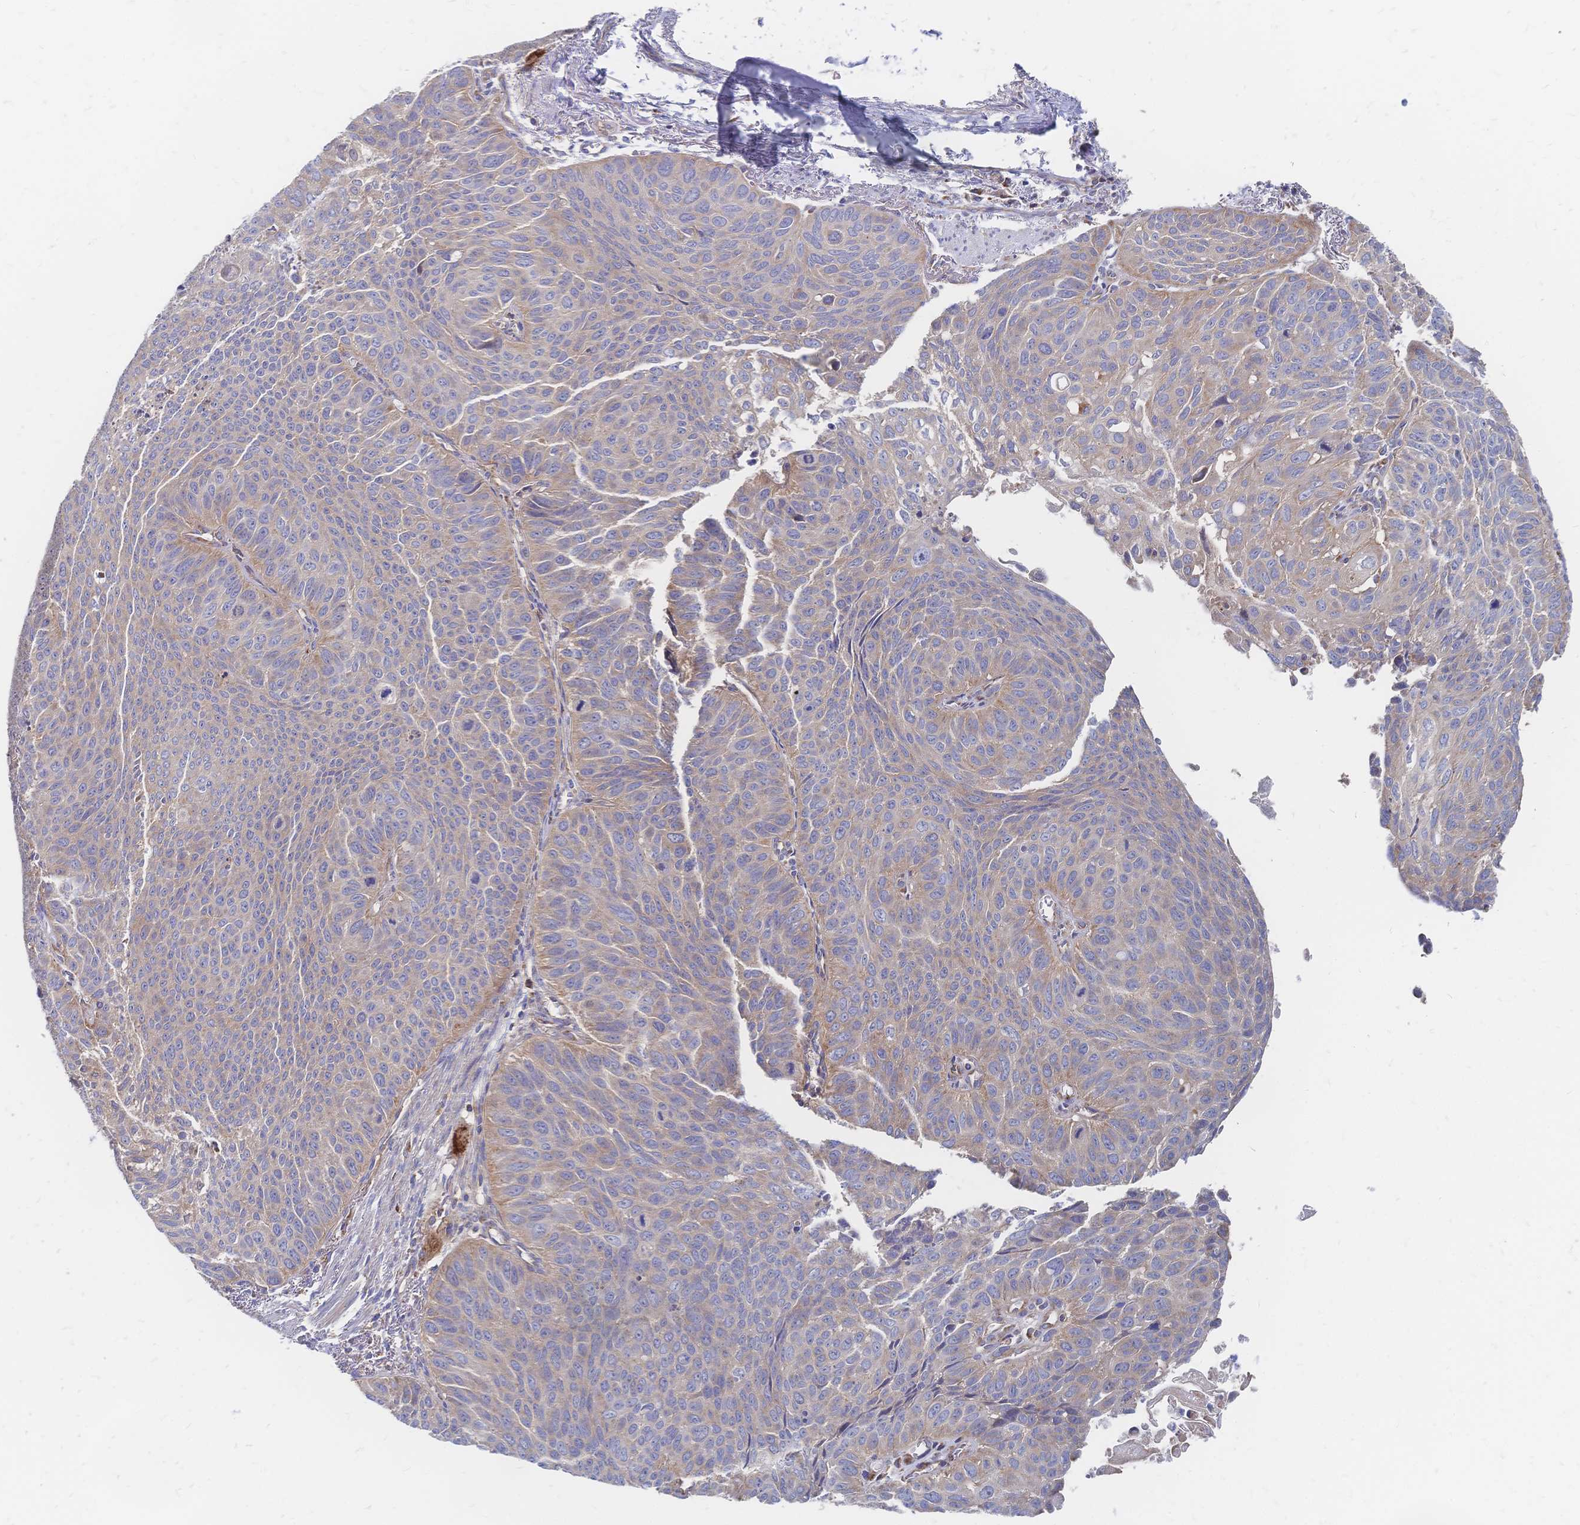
{"staining": {"intensity": "weak", "quantity": "25%-75%", "location": "cytoplasmic/membranous"}, "tissue": "lung cancer", "cell_type": "Tumor cells", "image_type": "cancer", "snomed": [{"axis": "morphology", "description": "Squamous cell carcinoma, NOS"}, {"axis": "topography", "description": "Lung"}], "caption": "Lung cancer (squamous cell carcinoma) stained with a protein marker exhibits weak staining in tumor cells.", "gene": "SORBS1", "patient": {"sex": "male", "age": 71}}